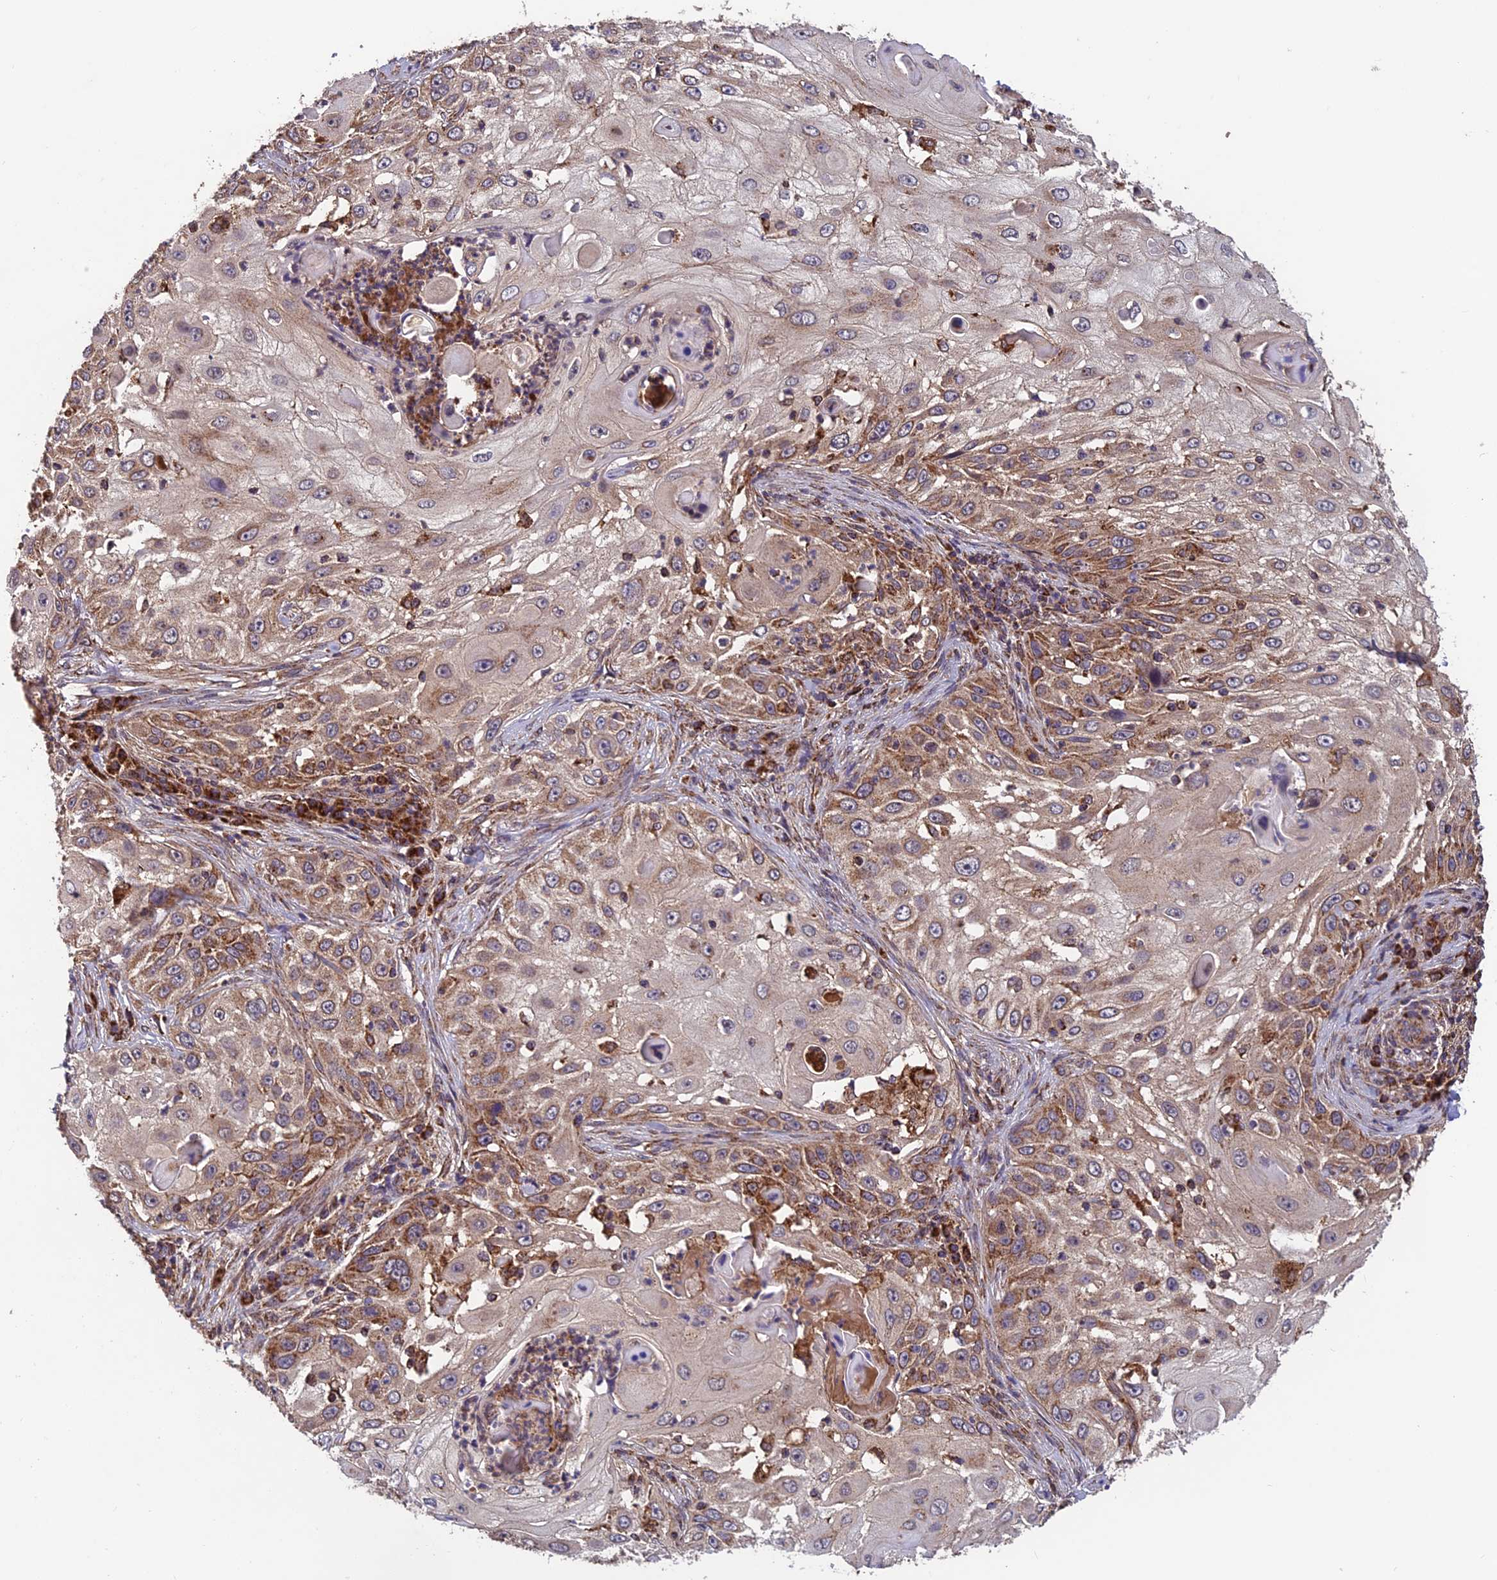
{"staining": {"intensity": "moderate", "quantity": ">75%", "location": "cytoplasmic/membranous"}, "tissue": "skin cancer", "cell_type": "Tumor cells", "image_type": "cancer", "snomed": [{"axis": "morphology", "description": "Squamous cell carcinoma, NOS"}, {"axis": "topography", "description": "Skin"}], "caption": "This micrograph reveals squamous cell carcinoma (skin) stained with immunohistochemistry (IHC) to label a protein in brown. The cytoplasmic/membranous of tumor cells show moderate positivity for the protein. Nuclei are counter-stained blue.", "gene": "CCDC15", "patient": {"sex": "female", "age": 44}}